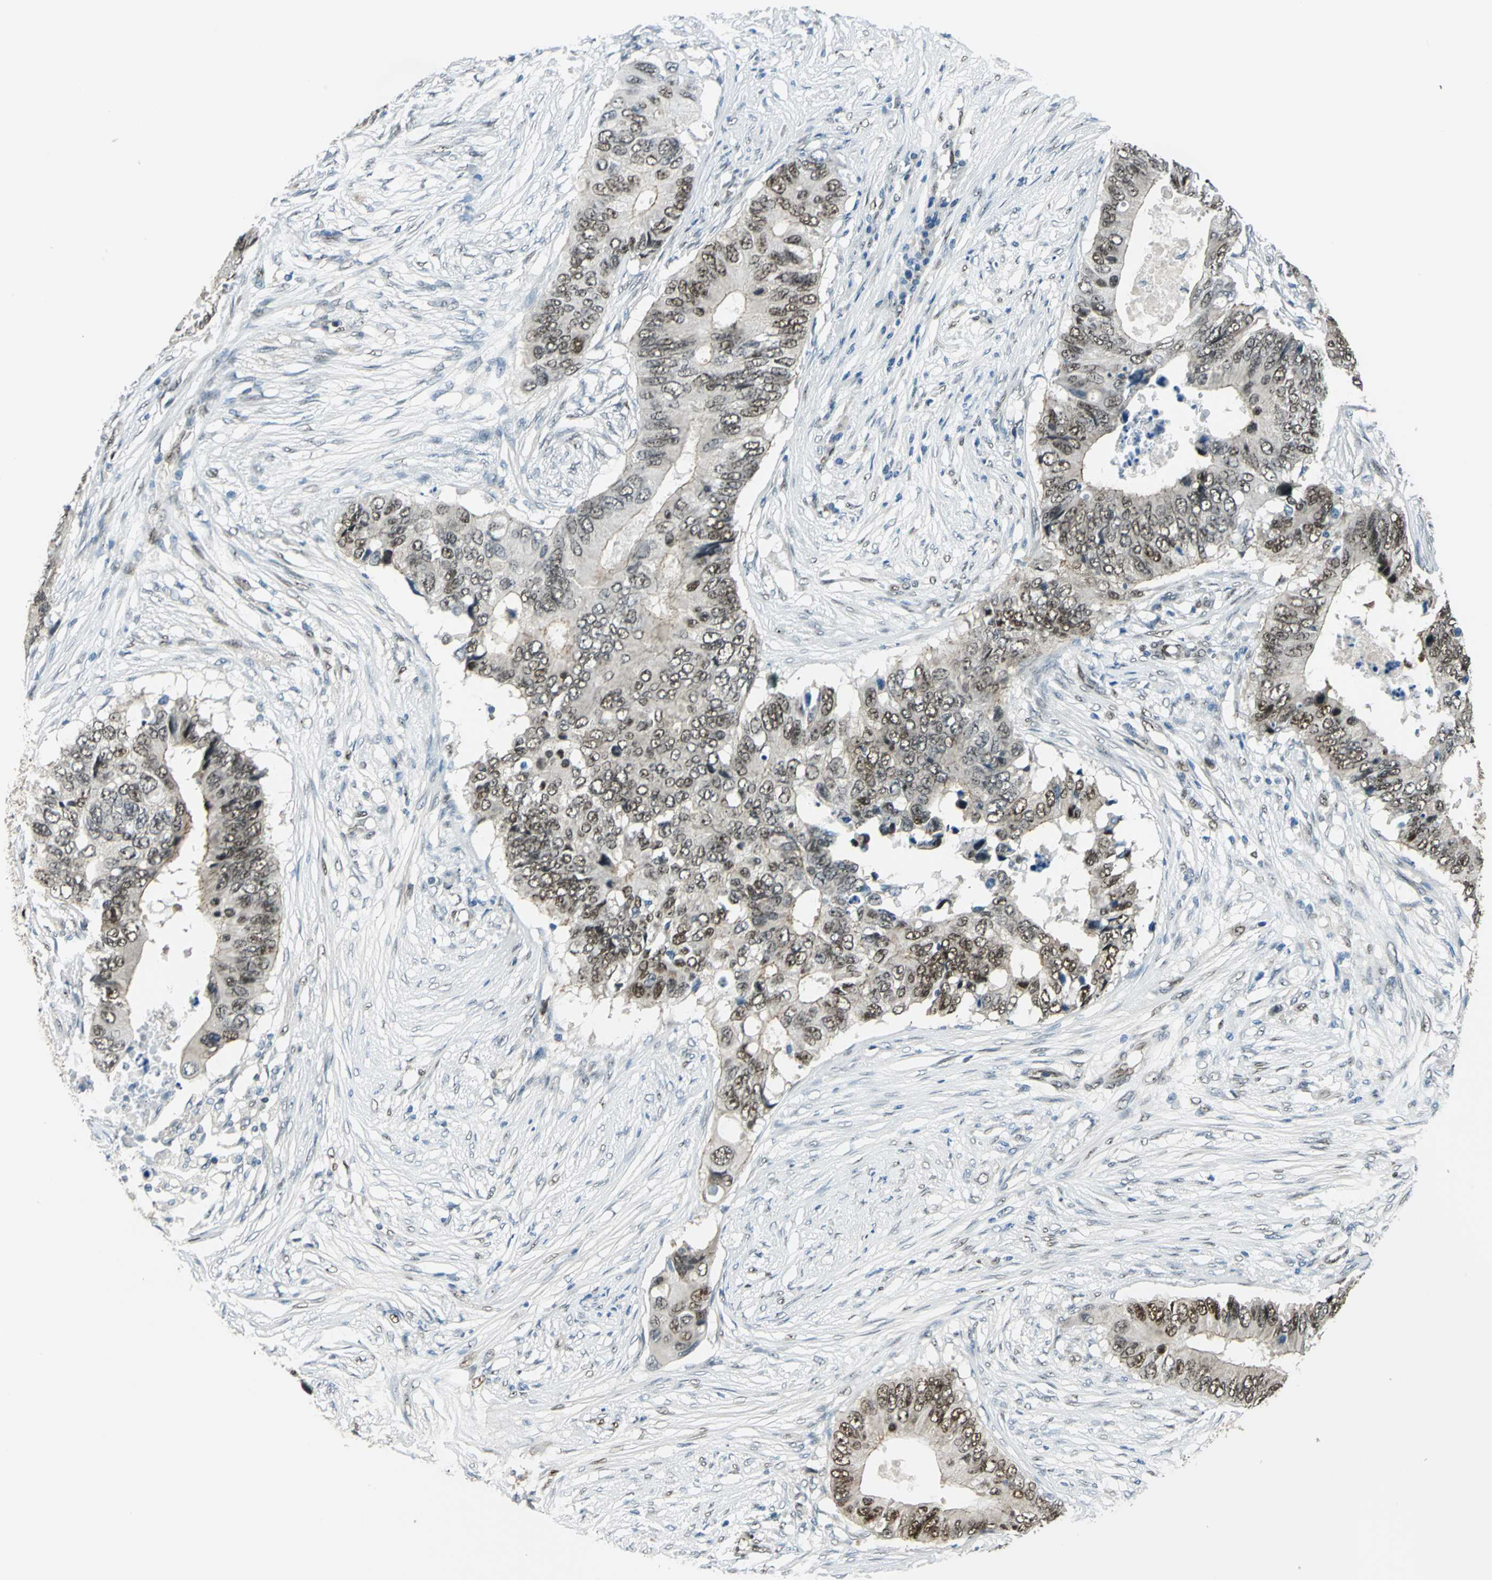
{"staining": {"intensity": "moderate", "quantity": ">75%", "location": "cytoplasmic/membranous,nuclear"}, "tissue": "colorectal cancer", "cell_type": "Tumor cells", "image_type": "cancer", "snomed": [{"axis": "morphology", "description": "Adenocarcinoma, NOS"}, {"axis": "topography", "description": "Colon"}], "caption": "Immunohistochemical staining of colorectal cancer shows moderate cytoplasmic/membranous and nuclear protein expression in about >75% of tumor cells. Immunohistochemistry (ihc) stains the protein of interest in brown and the nuclei are stained blue.", "gene": "NFIA", "patient": {"sex": "male", "age": 71}}